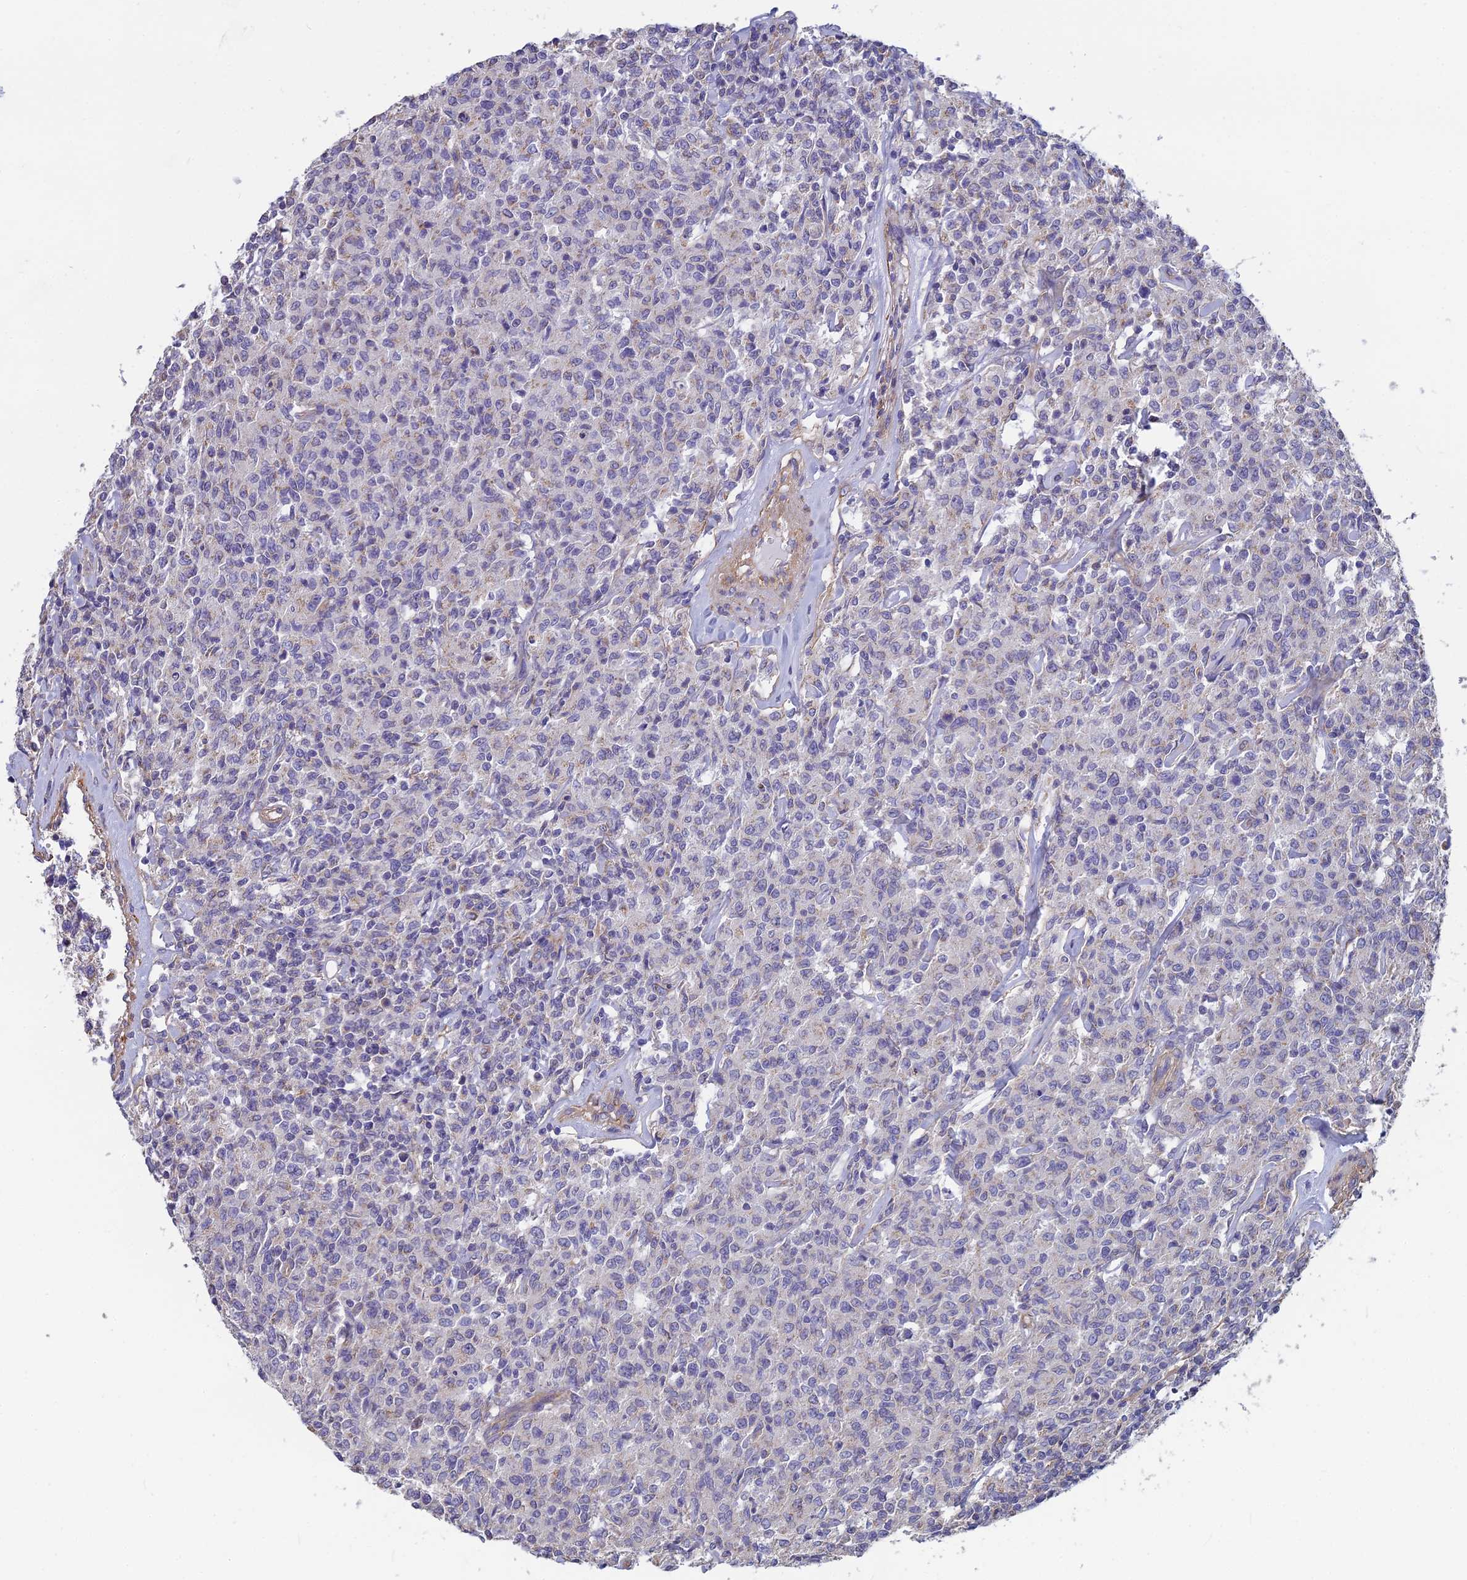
{"staining": {"intensity": "negative", "quantity": "none", "location": "none"}, "tissue": "lymphoma", "cell_type": "Tumor cells", "image_type": "cancer", "snomed": [{"axis": "morphology", "description": "Malignant lymphoma, non-Hodgkin's type, Low grade"}, {"axis": "topography", "description": "Small intestine"}], "caption": "Immunohistochemistry of lymphoma shows no positivity in tumor cells.", "gene": "PCDHA5", "patient": {"sex": "female", "age": 59}}